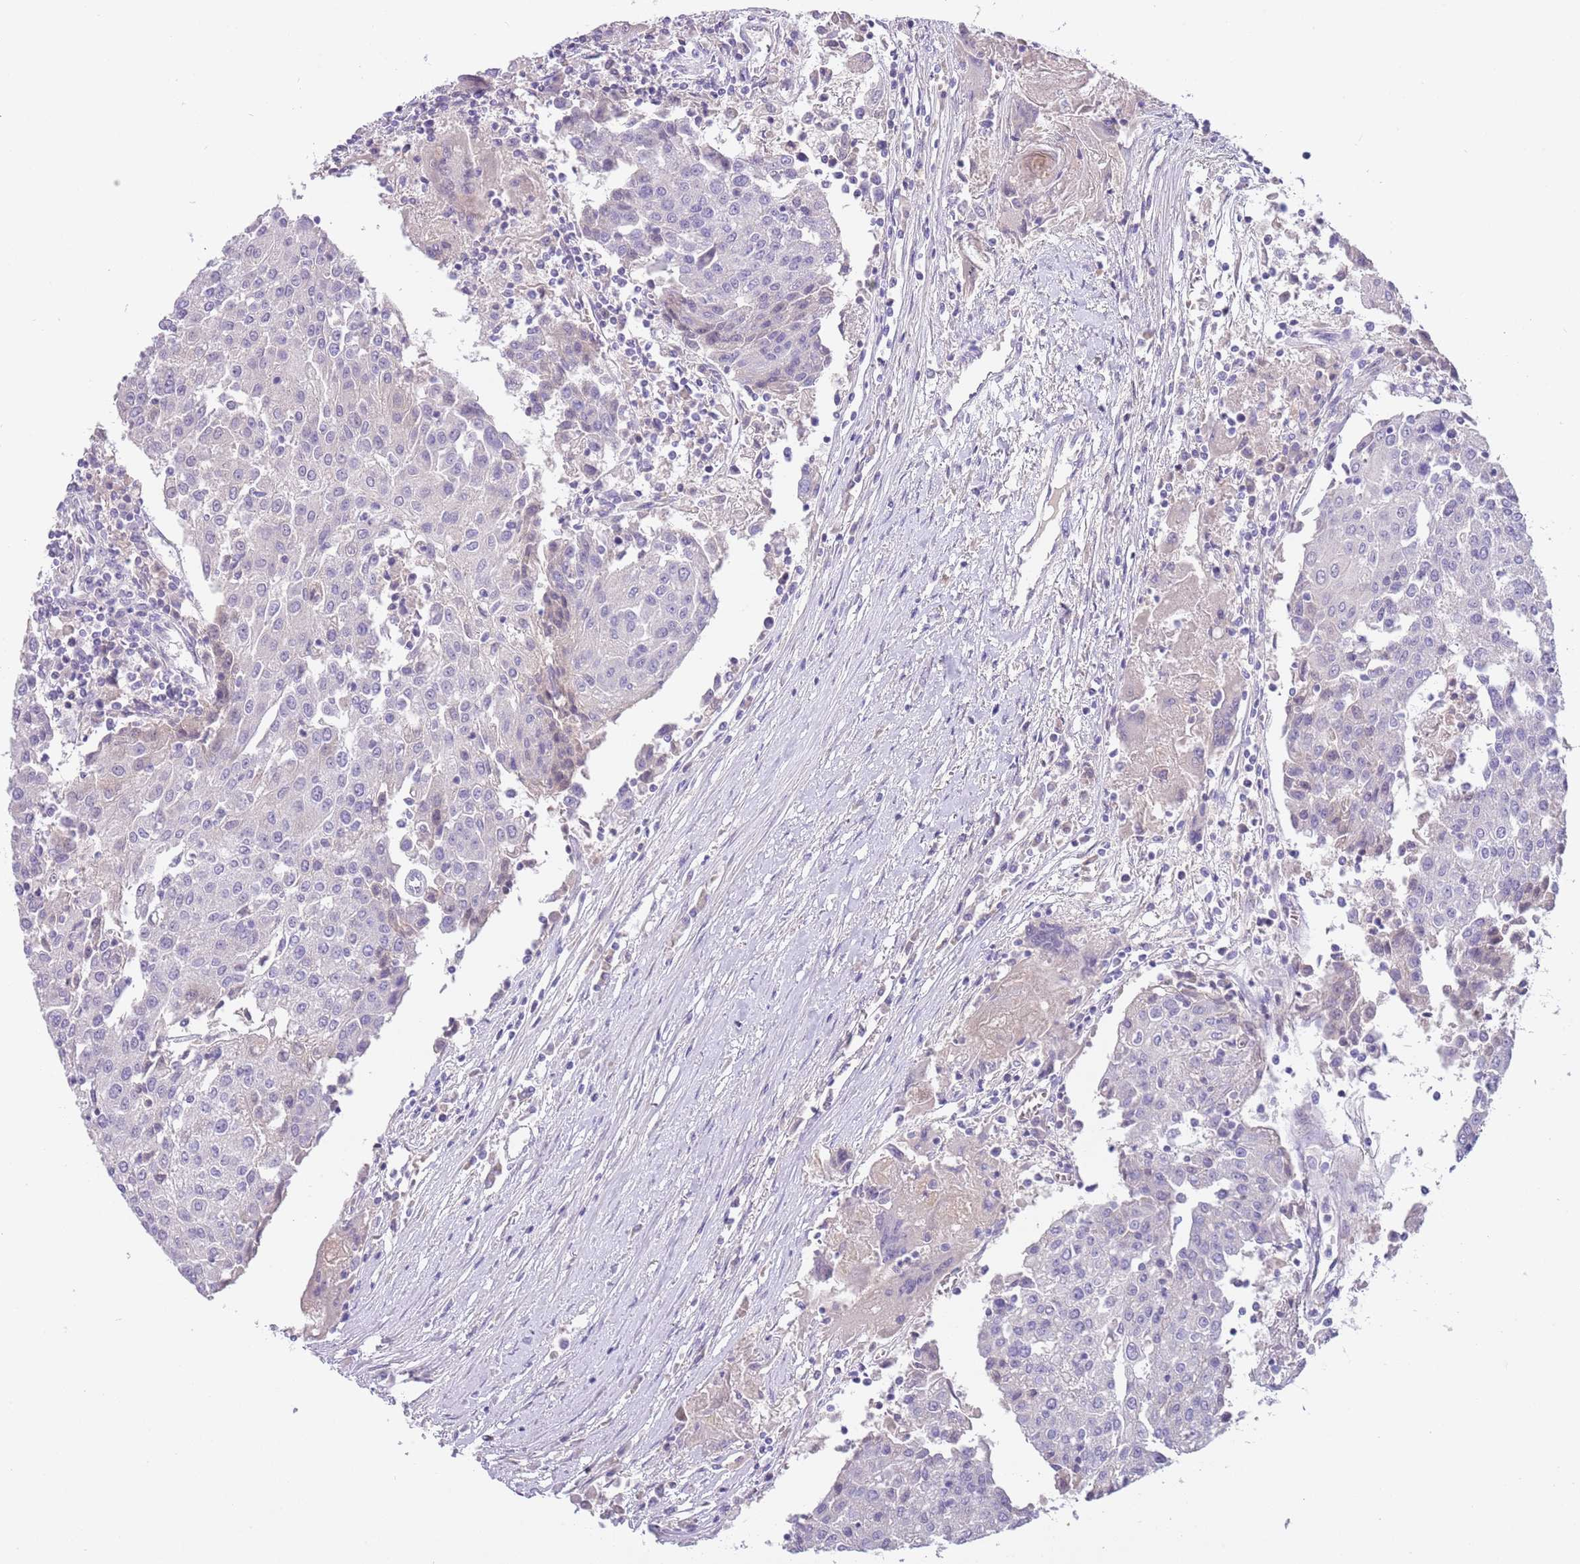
{"staining": {"intensity": "negative", "quantity": "none", "location": "none"}, "tissue": "urothelial cancer", "cell_type": "Tumor cells", "image_type": "cancer", "snomed": [{"axis": "morphology", "description": "Urothelial carcinoma, High grade"}, {"axis": "topography", "description": "Urinary bladder"}], "caption": "Immunohistochemistry micrograph of neoplastic tissue: human high-grade urothelial carcinoma stained with DAB shows no significant protein staining in tumor cells.", "gene": "CFAP73", "patient": {"sex": "female", "age": 85}}